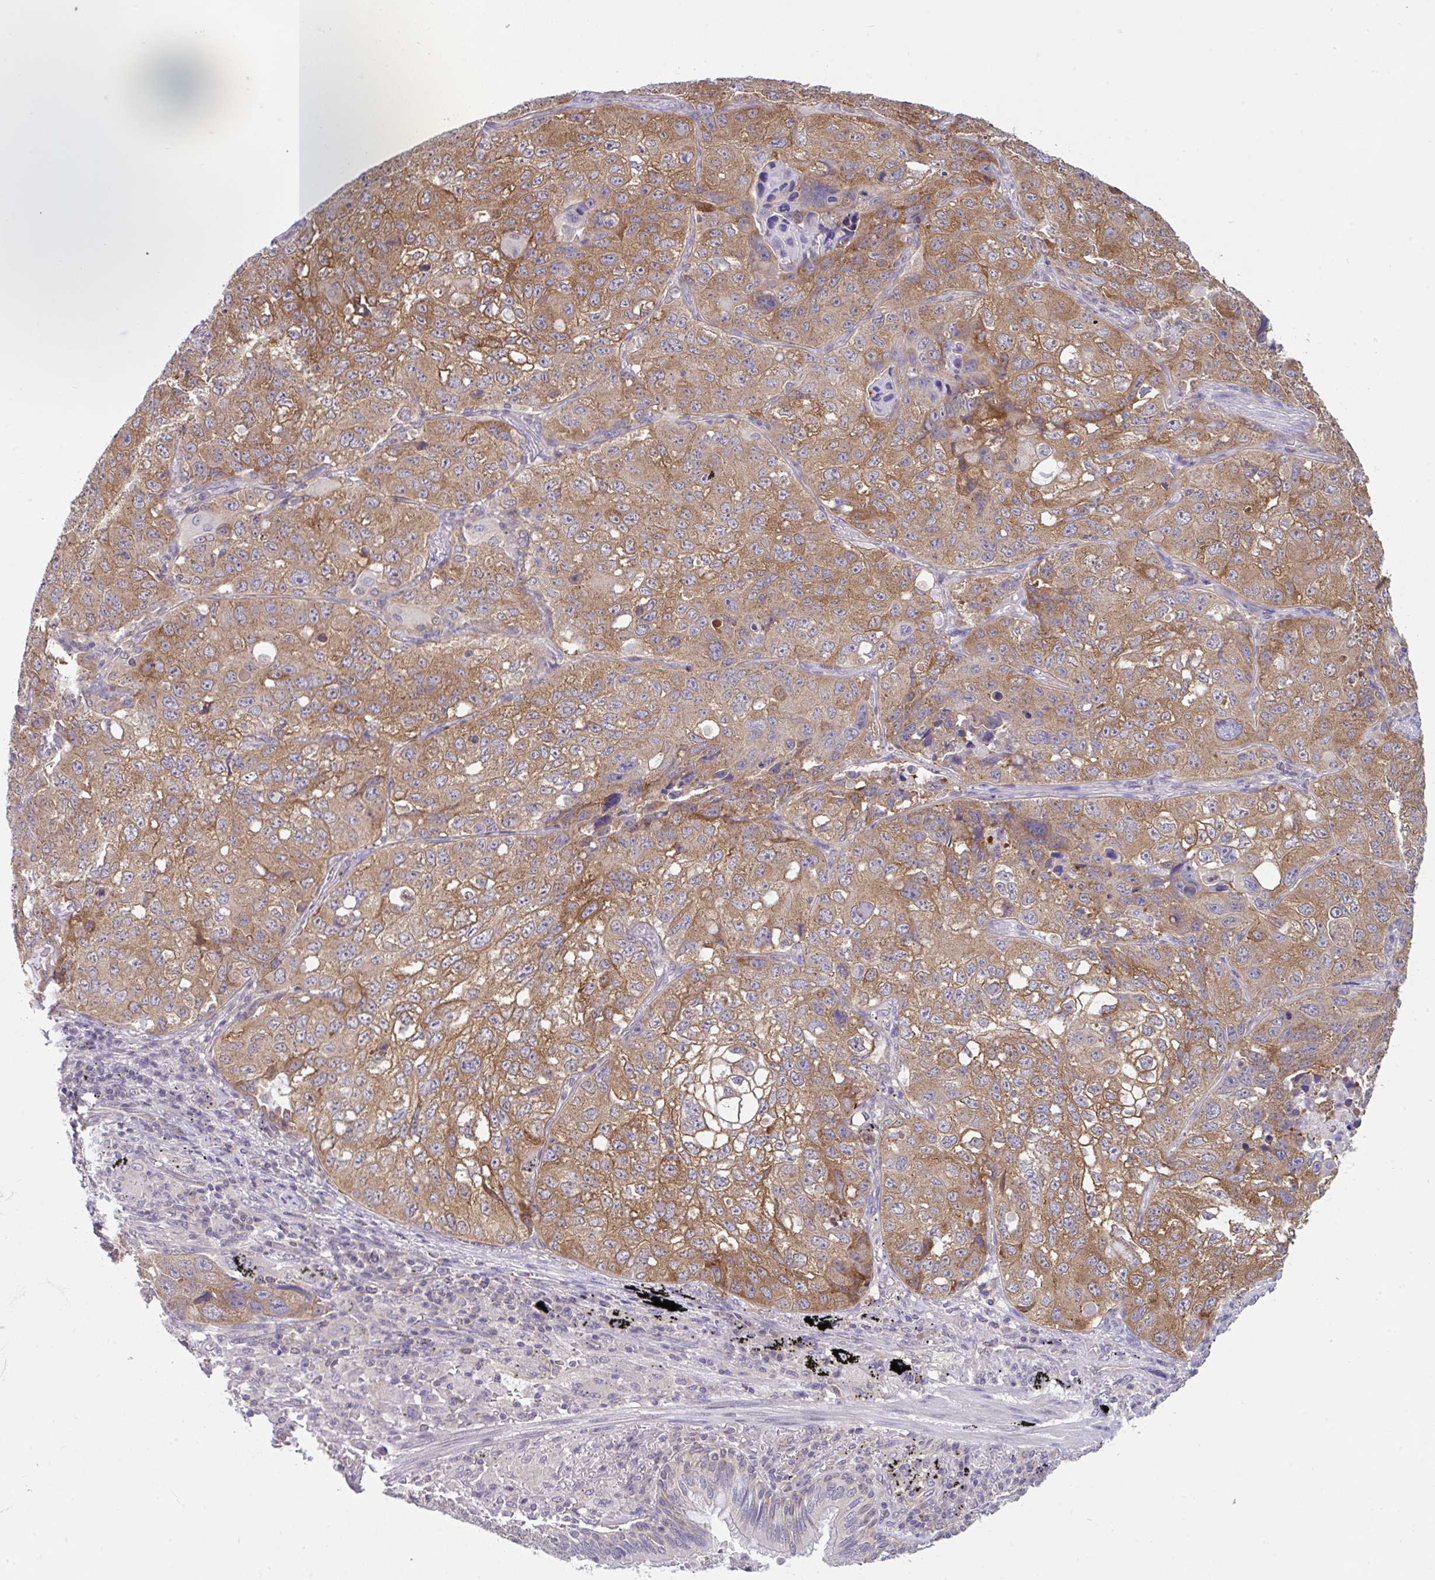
{"staining": {"intensity": "moderate", "quantity": ">75%", "location": "cytoplasmic/membranous"}, "tissue": "lung cancer", "cell_type": "Tumor cells", "image_type": "cancer", "snomed": [{"axis": "morphology", "description": "Squamous cell carcinoma, NOS"}, {"axis": "topography", "description": "Lung"}], "caption": "Protein expression analysis of lung cancer shows moderate cytoplasmic/membranous expression in about >75% of tumor cells.", "gene": "RALBP1", "patient": {"sex": "male", "age": 60}}